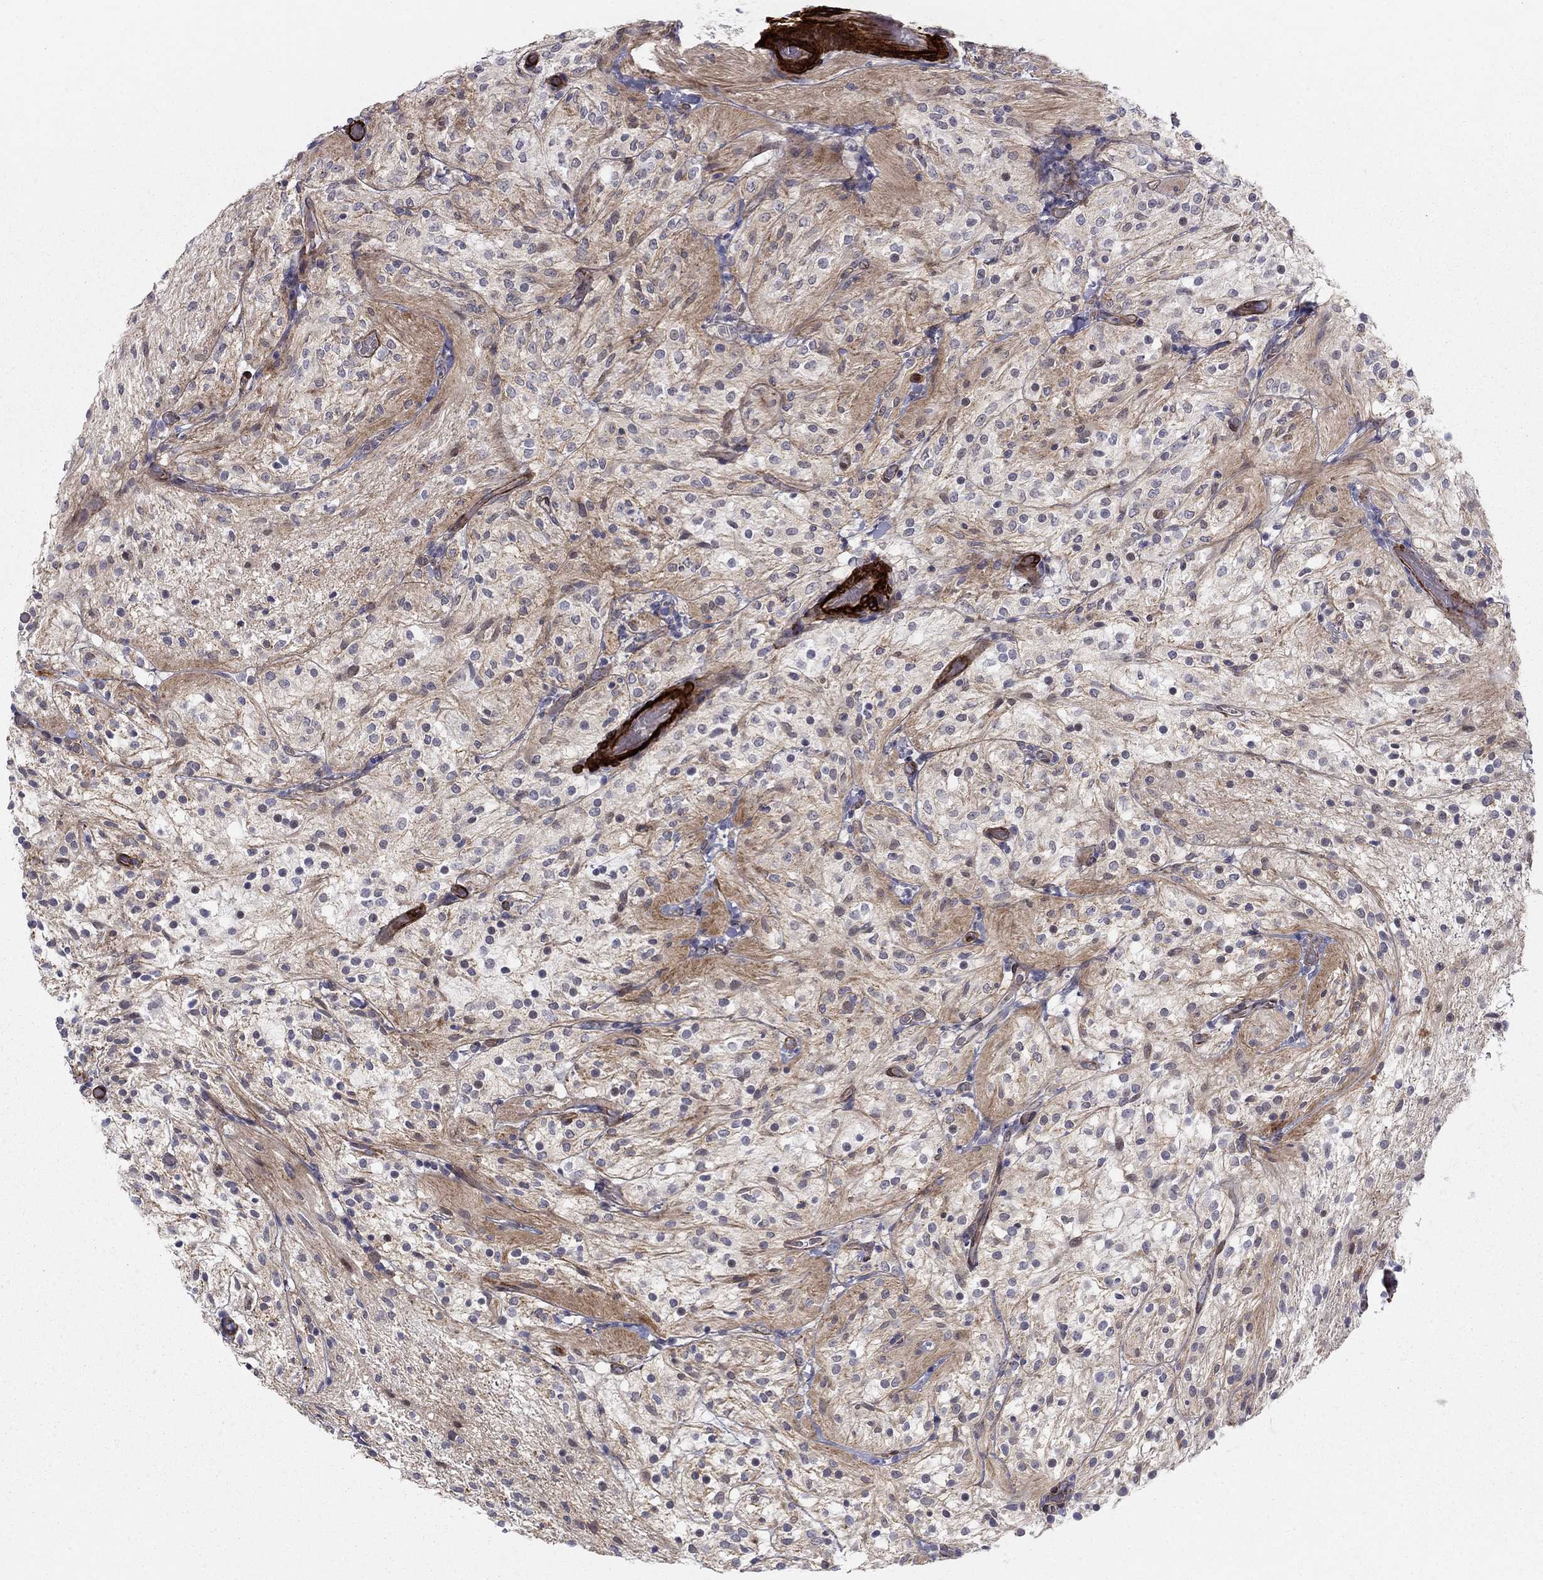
{"staining": {"intensity": "negative", "quantity": "none", "location": "none"}, "tissue": "glioma", "cell_type": "Tumor cells", "image_type": "cancer", "snomed": [{"axis": "morphology", "description": "Glioma, malignant, Low grade"}, {"axis": "topography", "description": "Brain"}], "caption": "Malignant low-grade glioma stained for a protein using immunohistochemistry reveals no positivity tumor cells.", "gene": "KRBA1", "patient": {"sex": "male", "age": 3}}